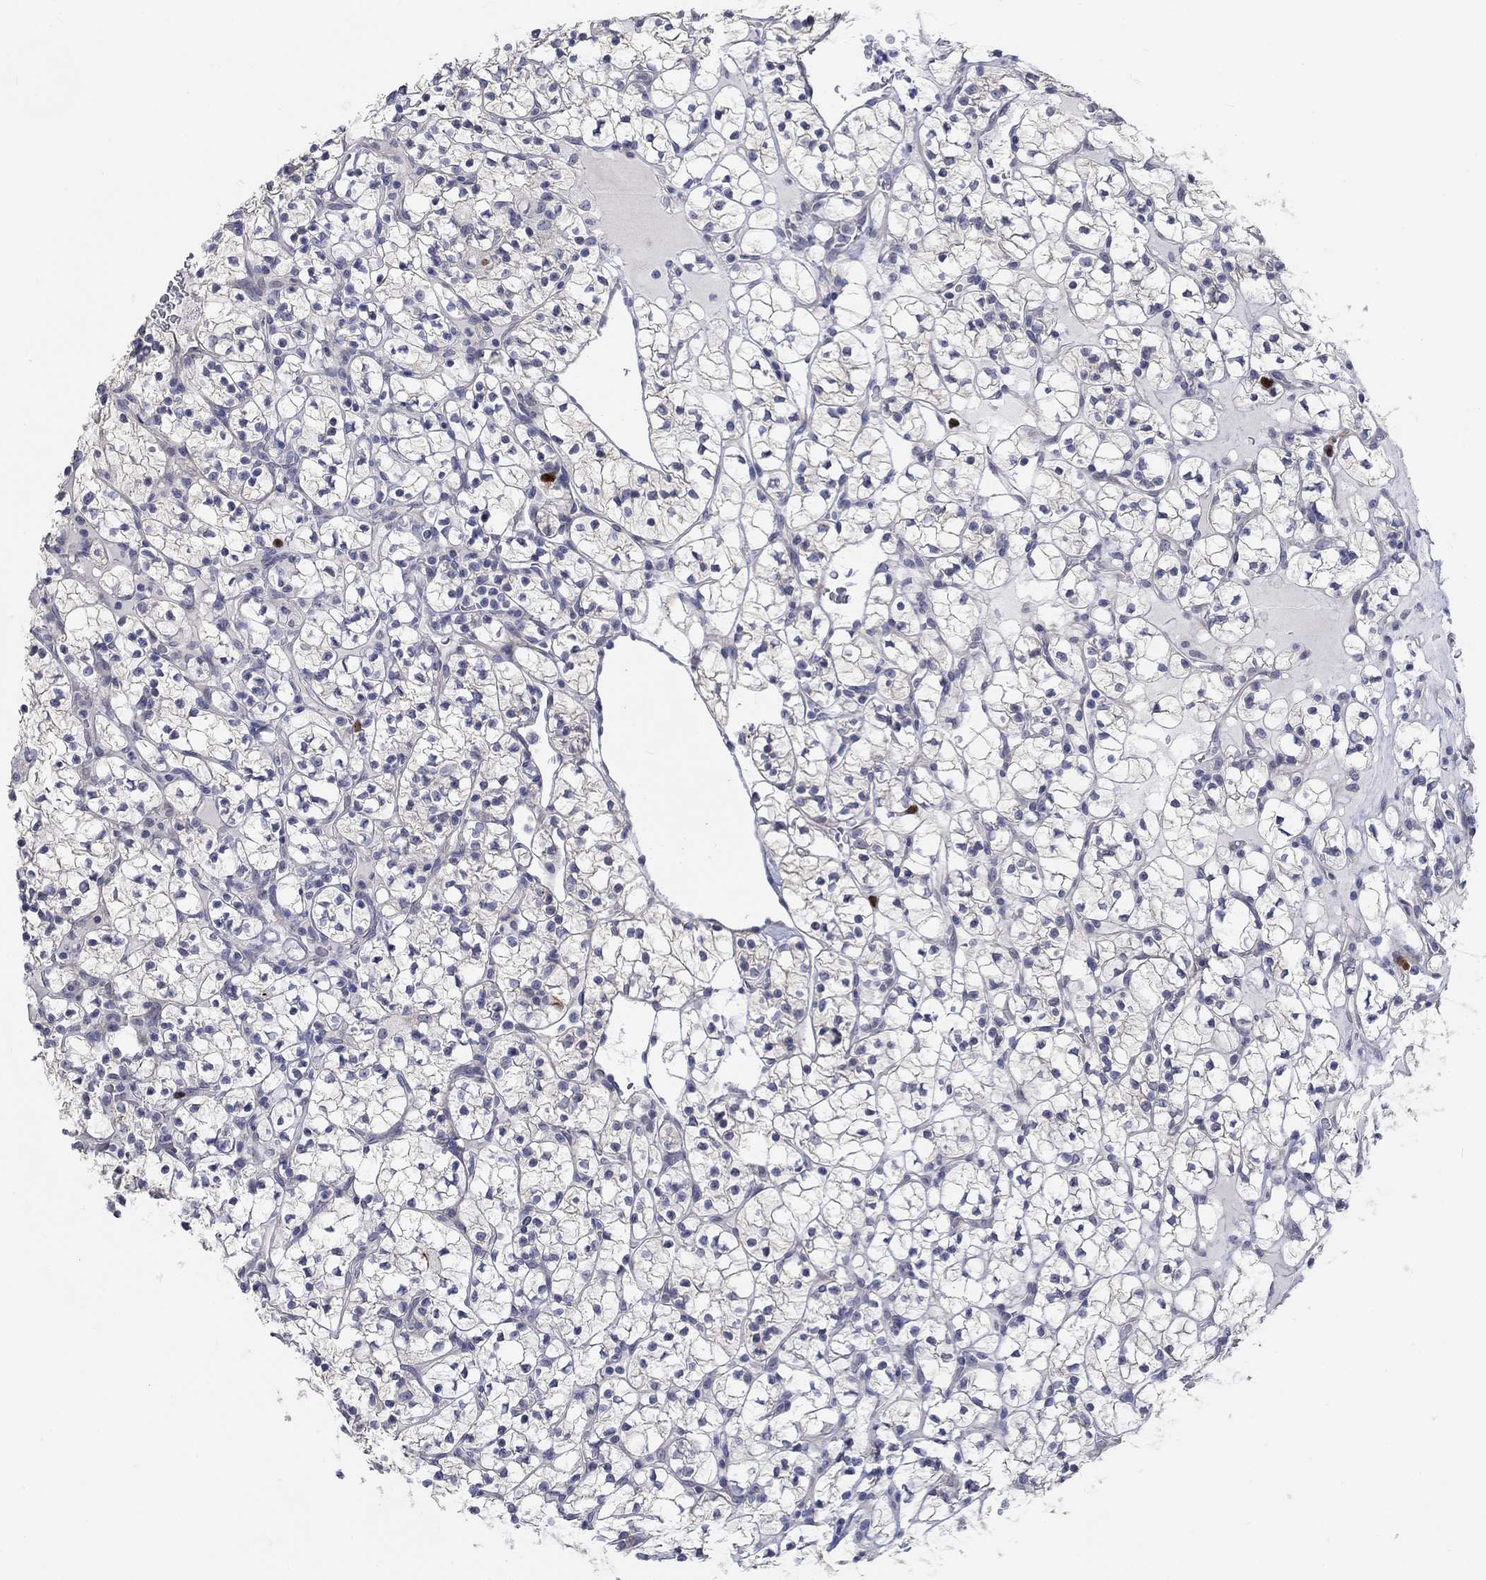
{"staining": {"intensity": "strong", "quantity": "<25%", "location": "nuclear"}, "tissue": "renal cancer", "cell_type": "Tumor cells", "image_type": "cancer", "snomed": [{"axis": "morphology", "description": "Adenocarcinoma, NOS"}, {"axis": "topography", "description": "Kidney"}], "caption": "This is a micrograph of IHC staining of renal cancer (adenocarcinoma), which shows strong positivity in the nuclear of tumor cells.", "gene": "PRC1", "patient": {"sex": "female", "age": 89}}